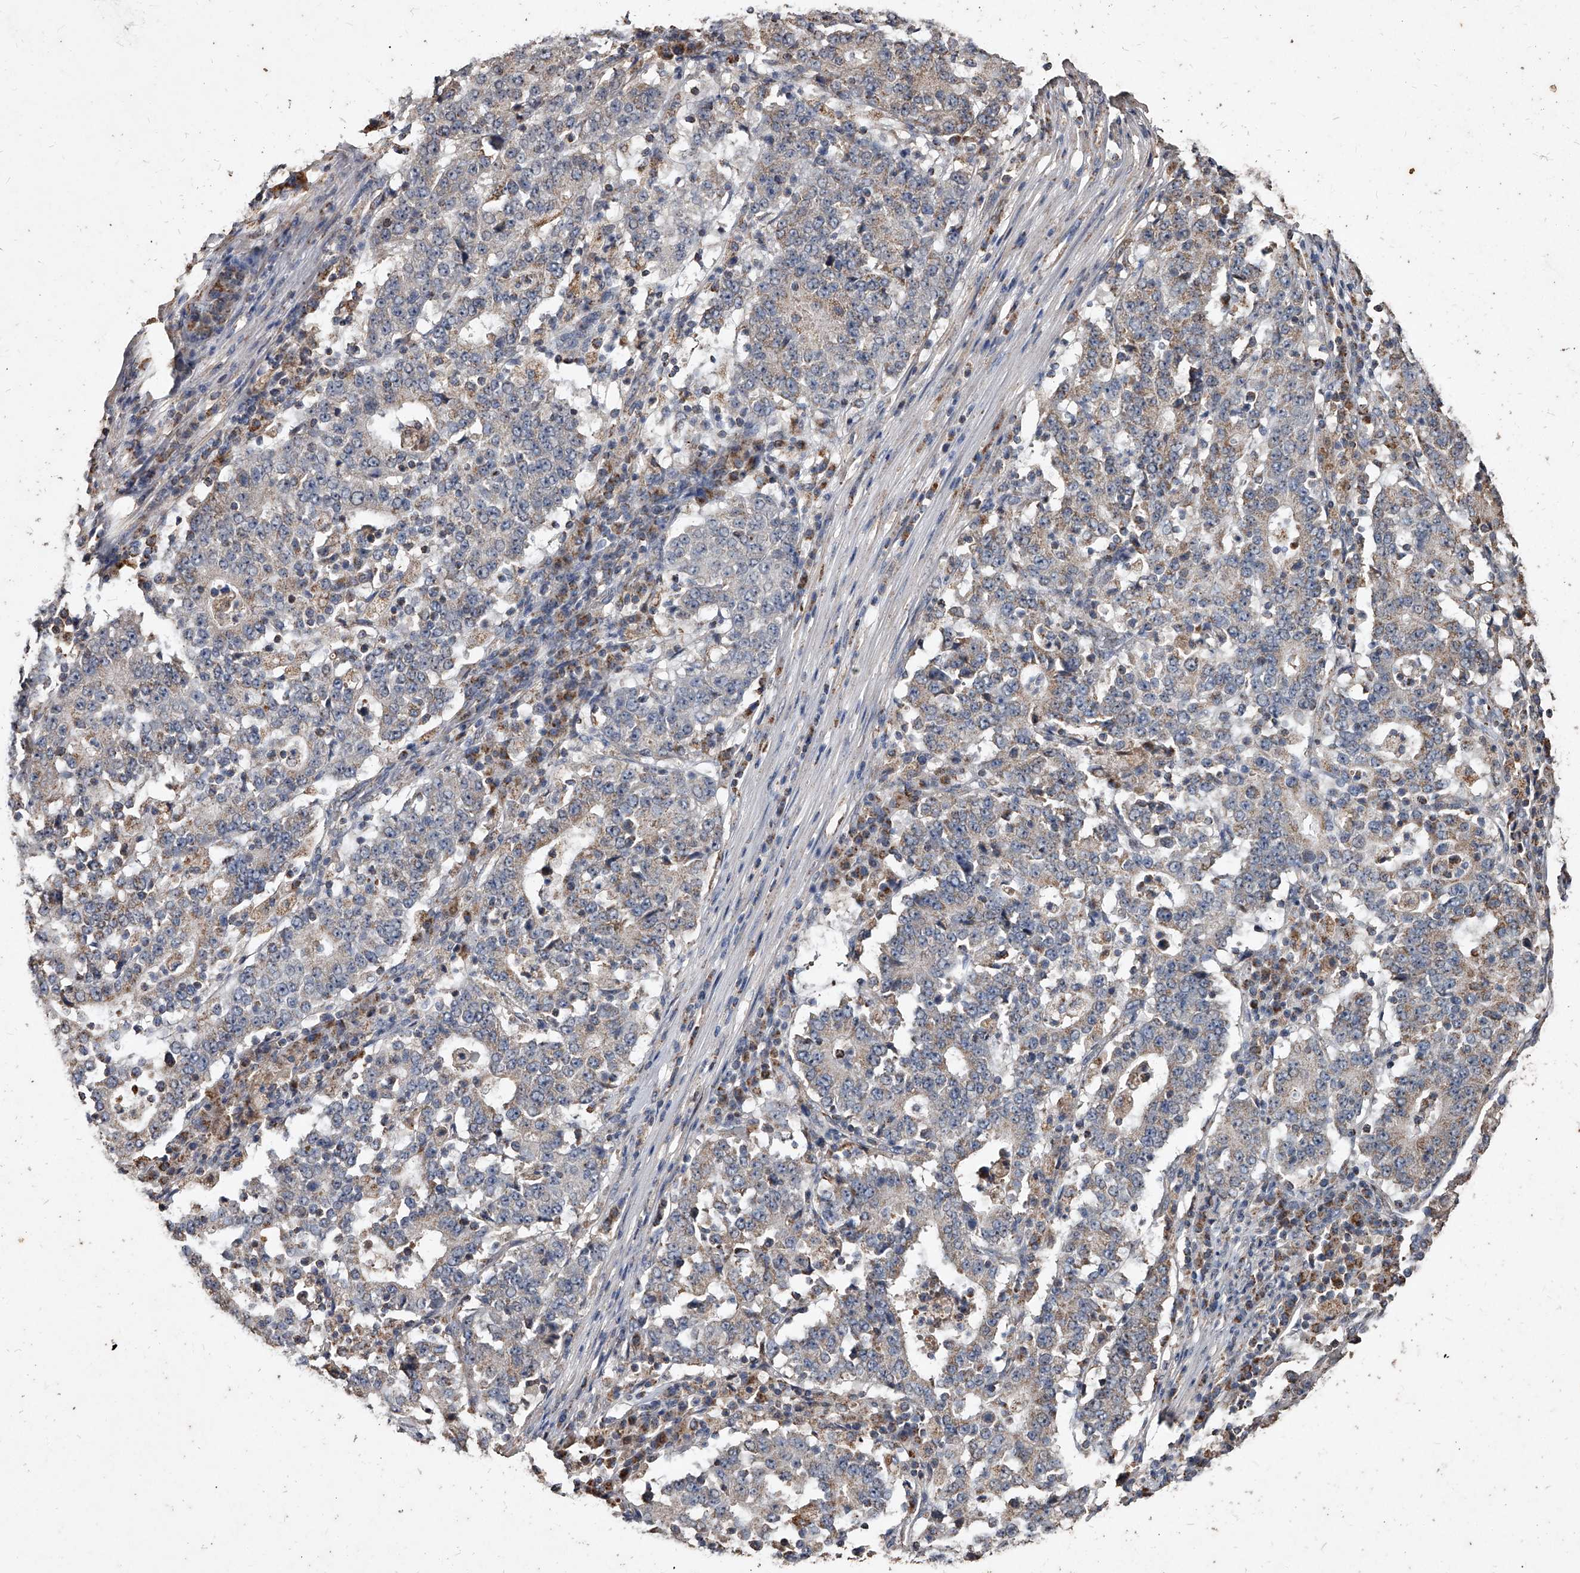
{"staining": {"intensity": "weak", "quantity": "25%-75%", "location": "cytoplasmic/membranous"}, "tissue": "stomach cancer", "cell_type": "Tumor cells", "image_type": "cancer", "snomed": [{"axis": "morphology", "description": "Adenocarcinoma, NOS"}, {"axis": "topography", "description": "Stomach"}], "caption": "Immunohistochemical staining of human stomach cancer exhibits low levels of weak cytoplasmic/membranous positivity in about 25%-75% of tumor cells. Nuclei are stained in blue.", "gene": "GPR183", "patient": {"sex": "male", "age": 59}}